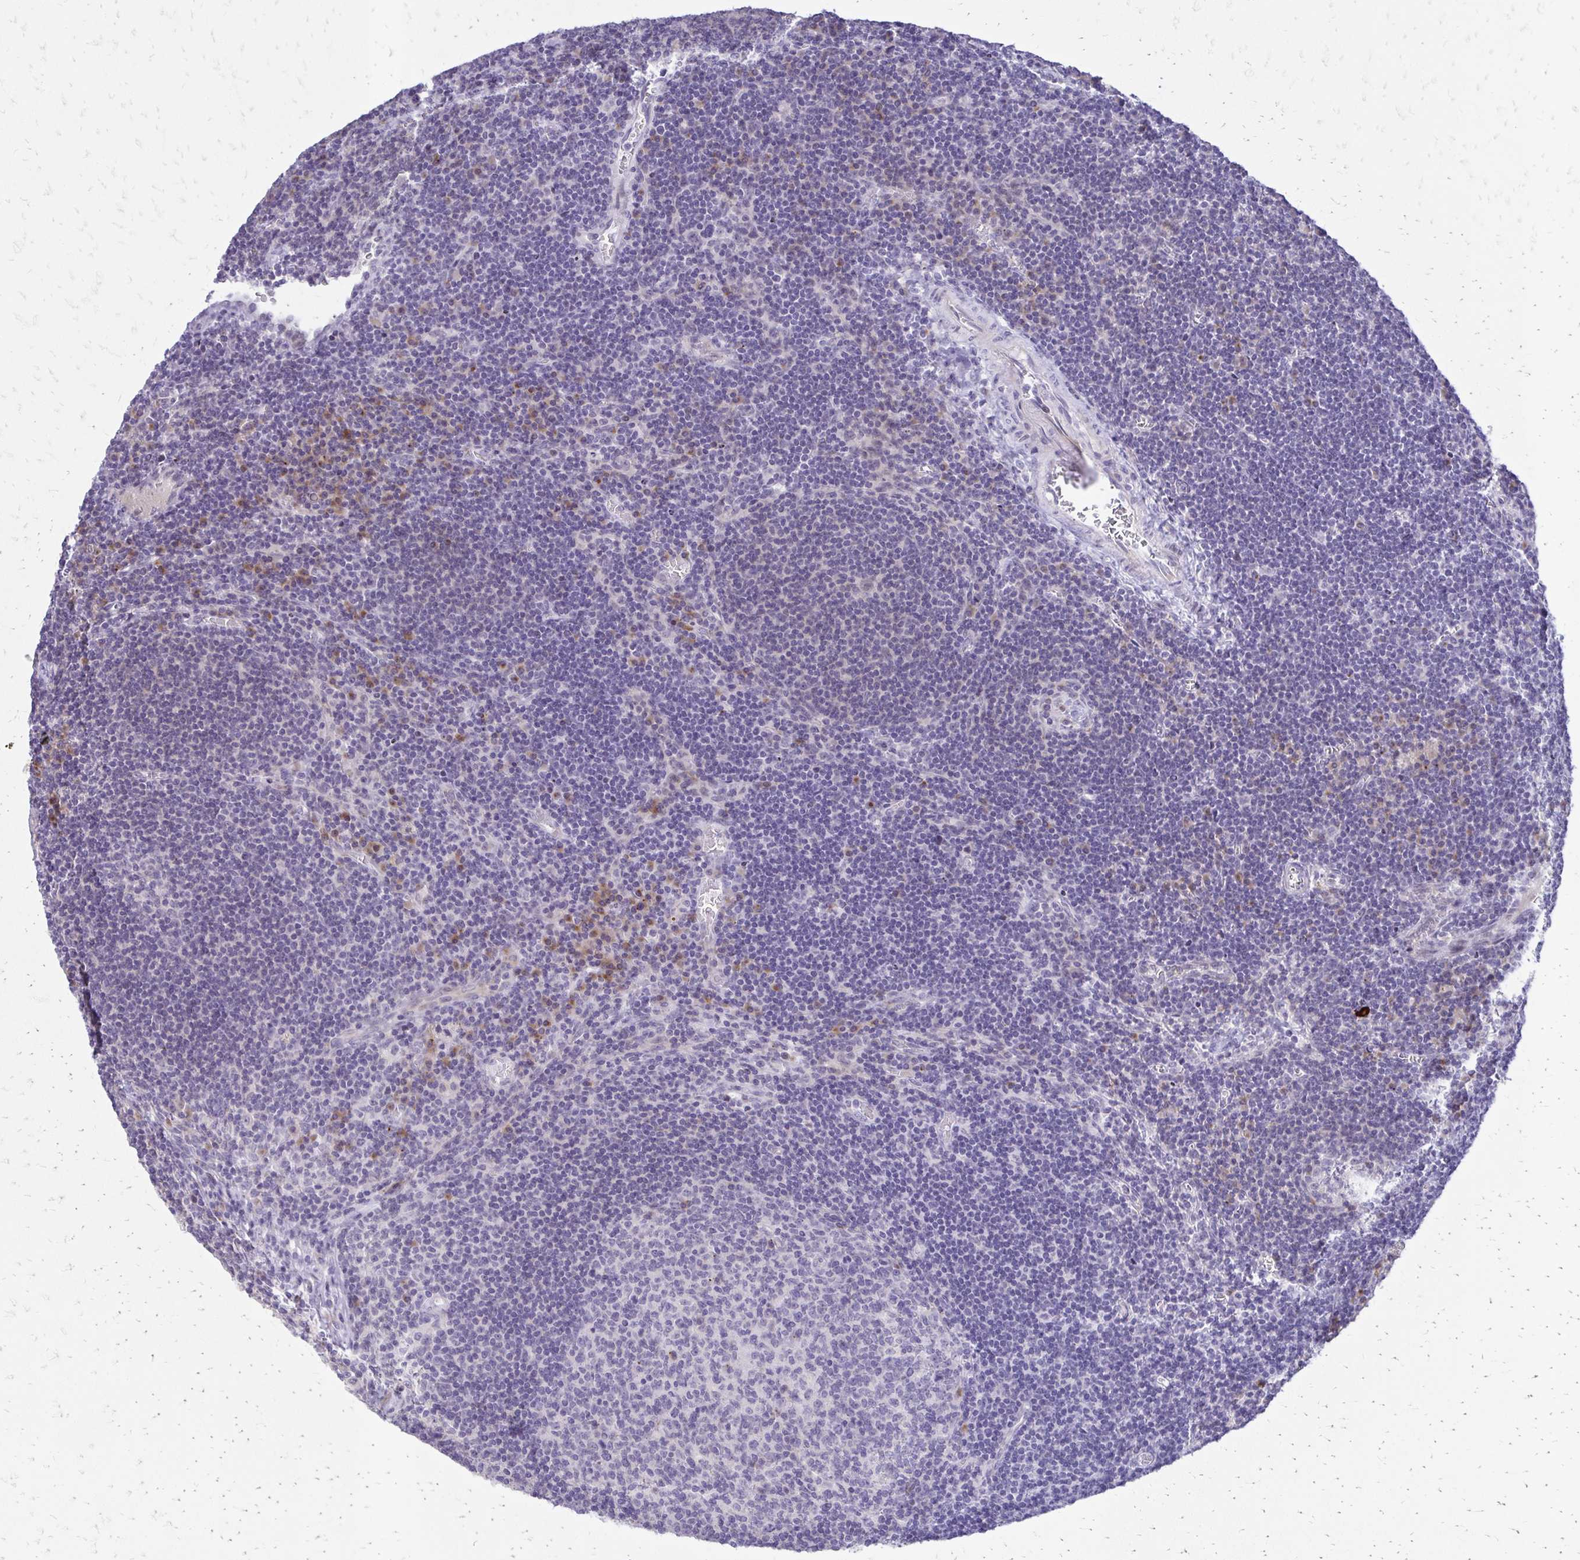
{"staining": {"intensity": "negative", "quantity": "none", "location": "none"}, "tissue": "lymph node", "cell_type": "Germinal center cells", "image_type": "normal", "snomed": [{"axis": "morphology", "description": "Normal tissue, NOS"}, {"axis": "topography", "description": "Lymph node"}], "caption": "Image shows no significant protein expression in germinal center cells of unremarkable lymph node. Nuclei are stained in blue.", "gene": "EPYC", "patient": {"sex": "male", "age": 67}}